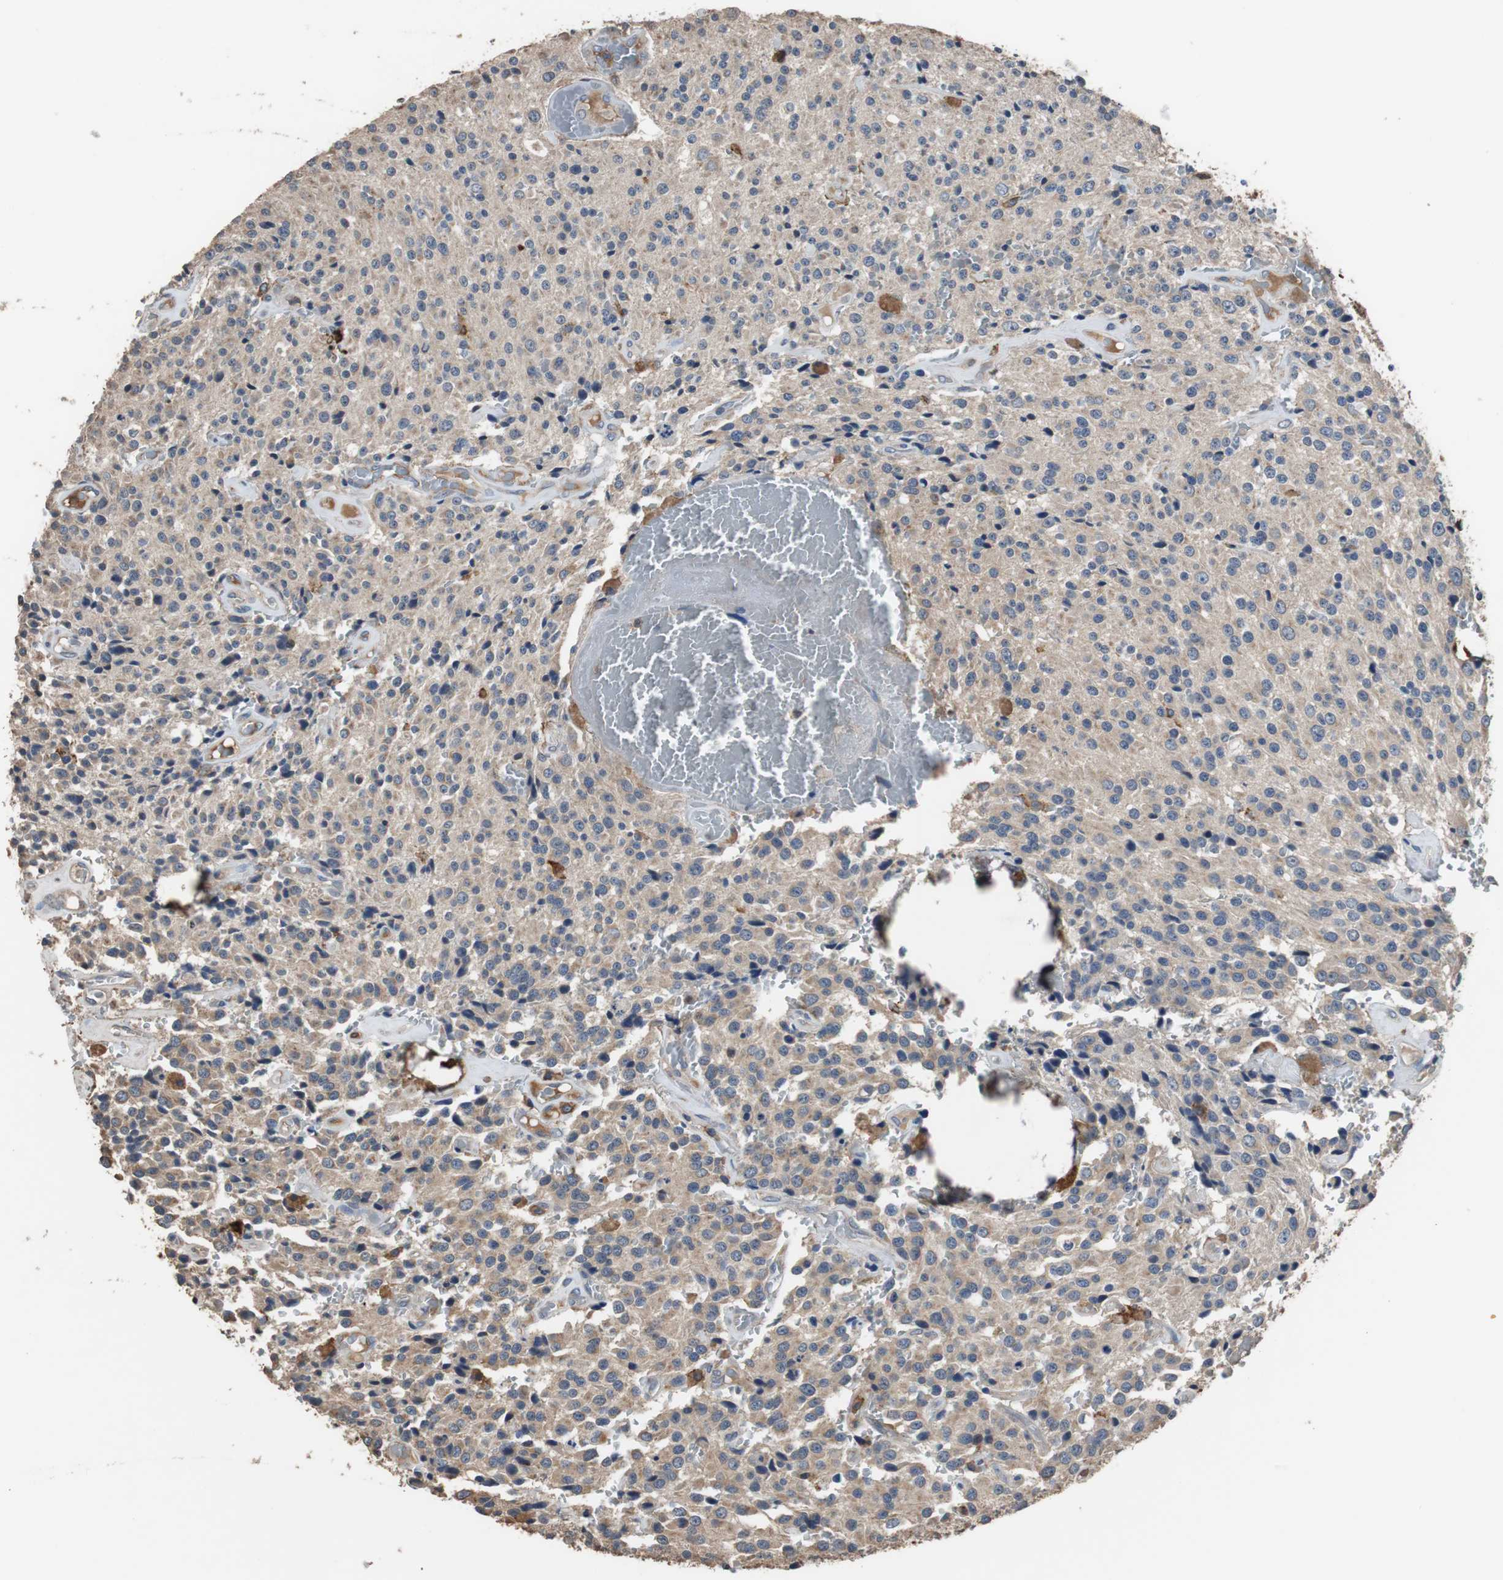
{"staining": {"intensity": "weak", "quantity": "25%-75%", "location": "cytoplasmic/membranous"}, "tissue": "glioma", "cell_type": "Tumor cells", "image_type": "cancer", "snomed": [{"axis": "morphology", "description": "Glioma, malignant, Low grade"}, {"axis": "topography", "description": "Brain"}], "caption": "Glioma stained for a protein demonstrates weak cytoplasmic/membranous positivity in tumor cells. (brown staining indicates protein expression, while blue staining denotes nuclei).", "gene": "SCIMP", "patient": {"sex": "male", "age": 58}}